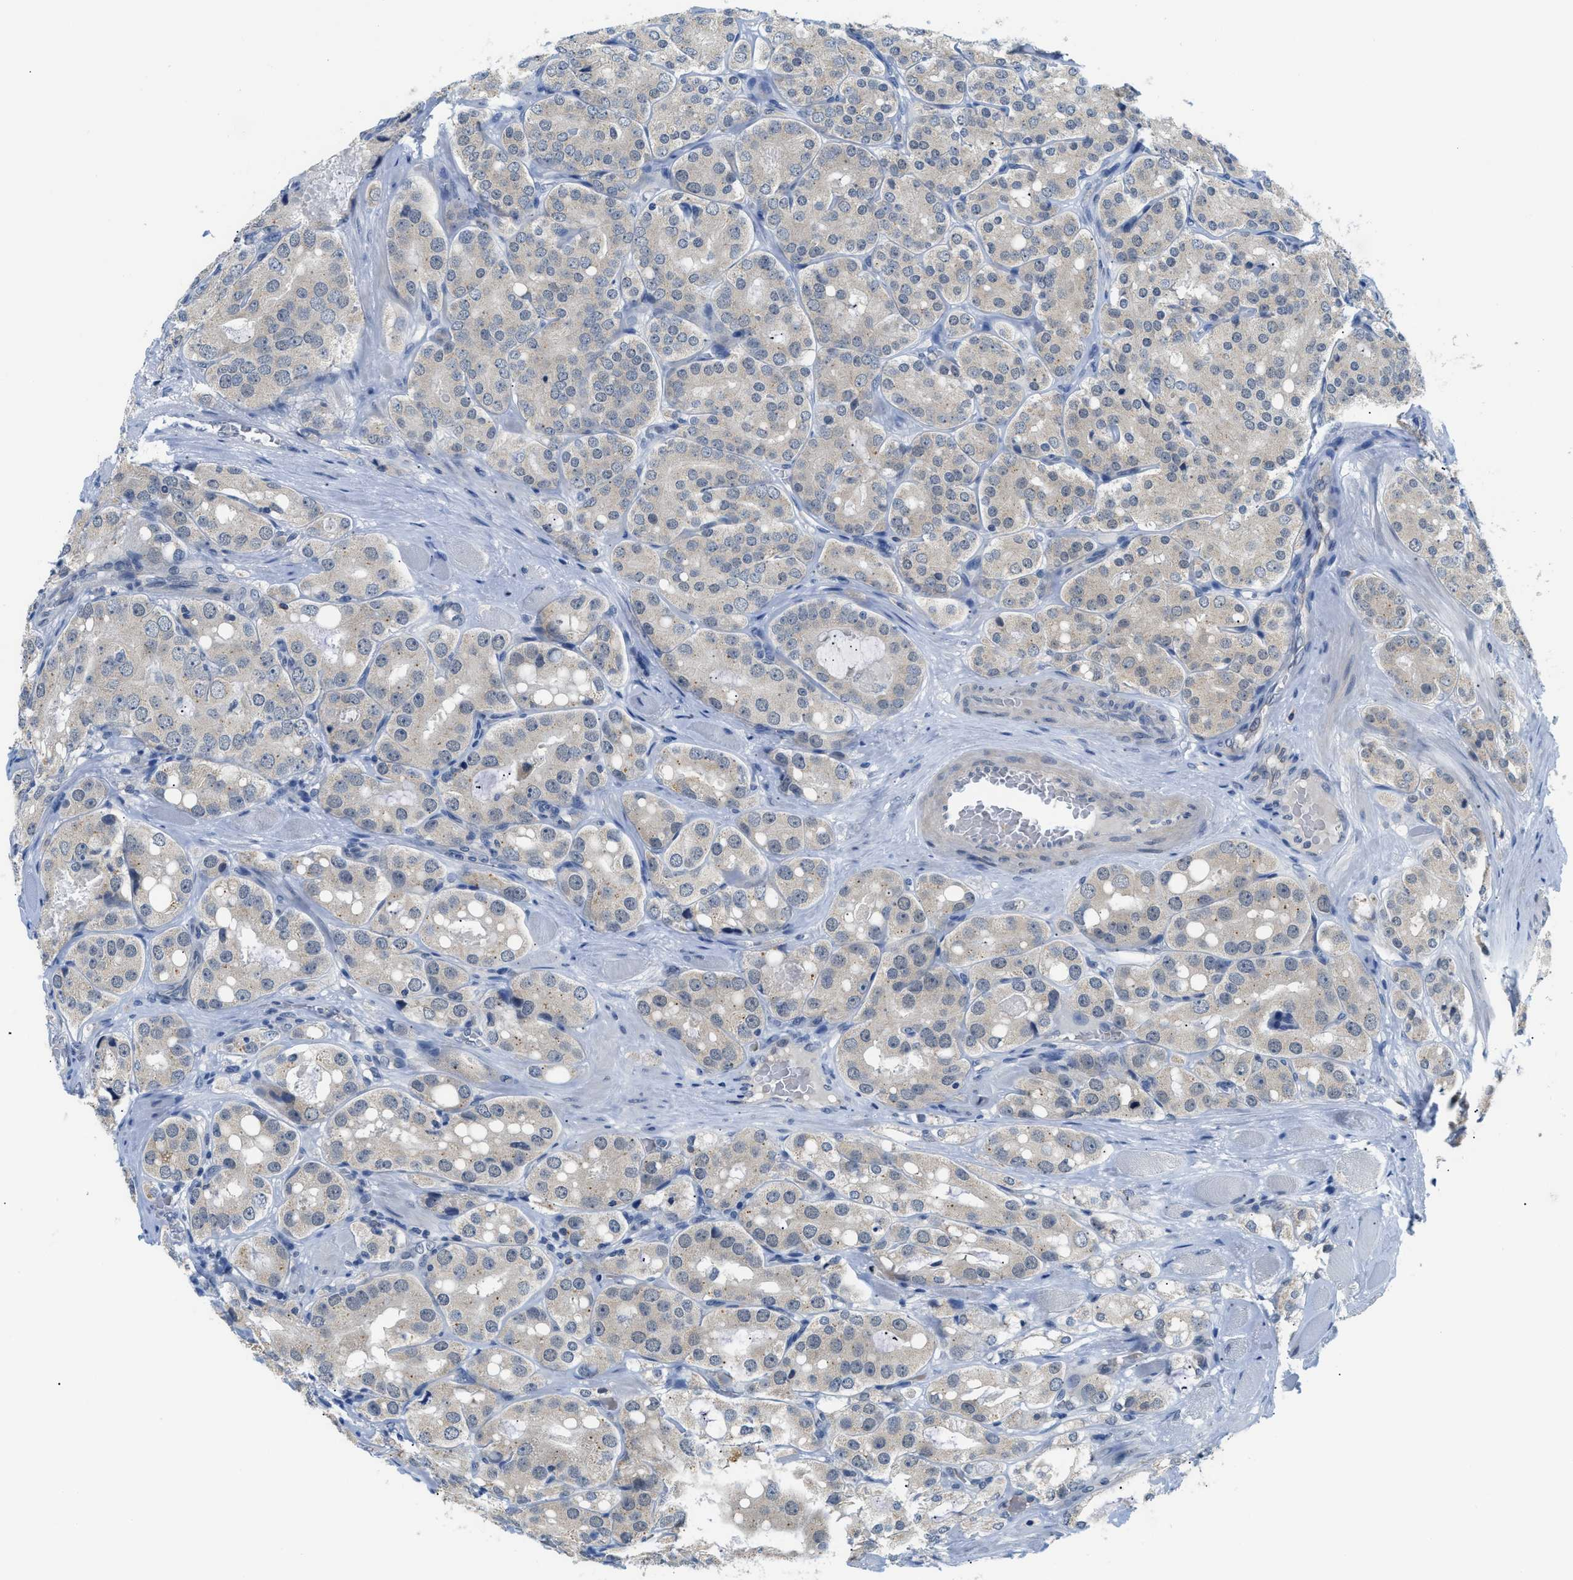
{"staining": {"intensity": "negative", "quantity": "none", "location": "none"}, "tissue": "prostate cancer", "cell_type": "Tumor cells", "image_type": "cancer", "snomed": [{"axis": "morphology", "description": "Adenocarcinoma, High grade"}, {"axis": "topography", "description": "Prostate"}], "caption": "This is a photomicrograph of immunohistochemistry (IHC) staining of adenocarcinoma (high-grade) (prostate), which shows no expression in tumor cells.", "gene": "PSAT1", "patient": {"sex": "male", "age": 65}}